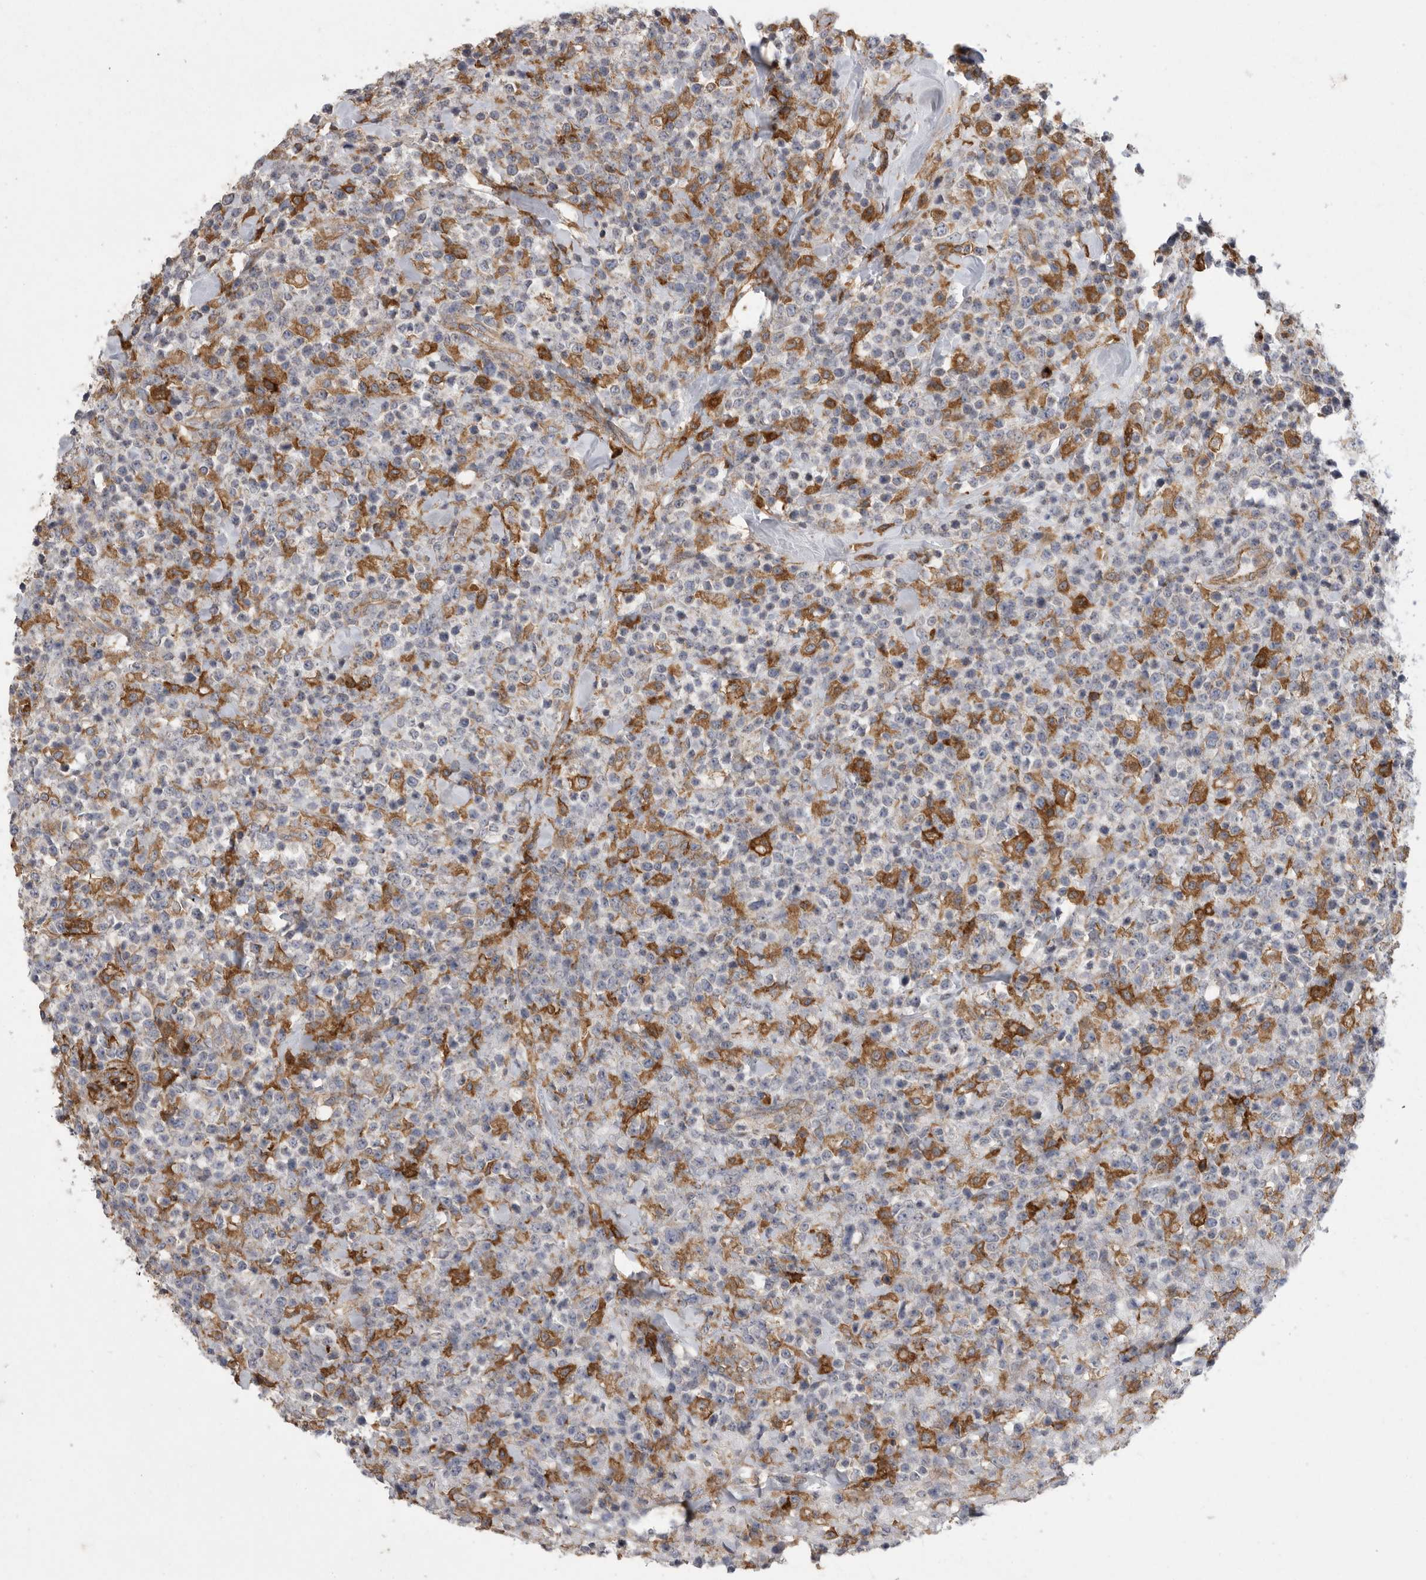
{"staining": {"intensity": "negative", "quantity": "none", "location": "none"}, "tissue": "lymphoma", "cell_type": "Tumor cells", "image_type": "cancer", "snomed": [{"axis": "morphology", "description": "Malignant lymphoma, non-Hodgkin's type, High grade"}, {"axis": "topography", "description": "Colon"}], "caption": "IHC of human lymphoma displays no expression in tumor cells. Nuclei are stained in blue.", "gene": "SIGLEC10", "patient": {"sex": "female", "age": 53}}